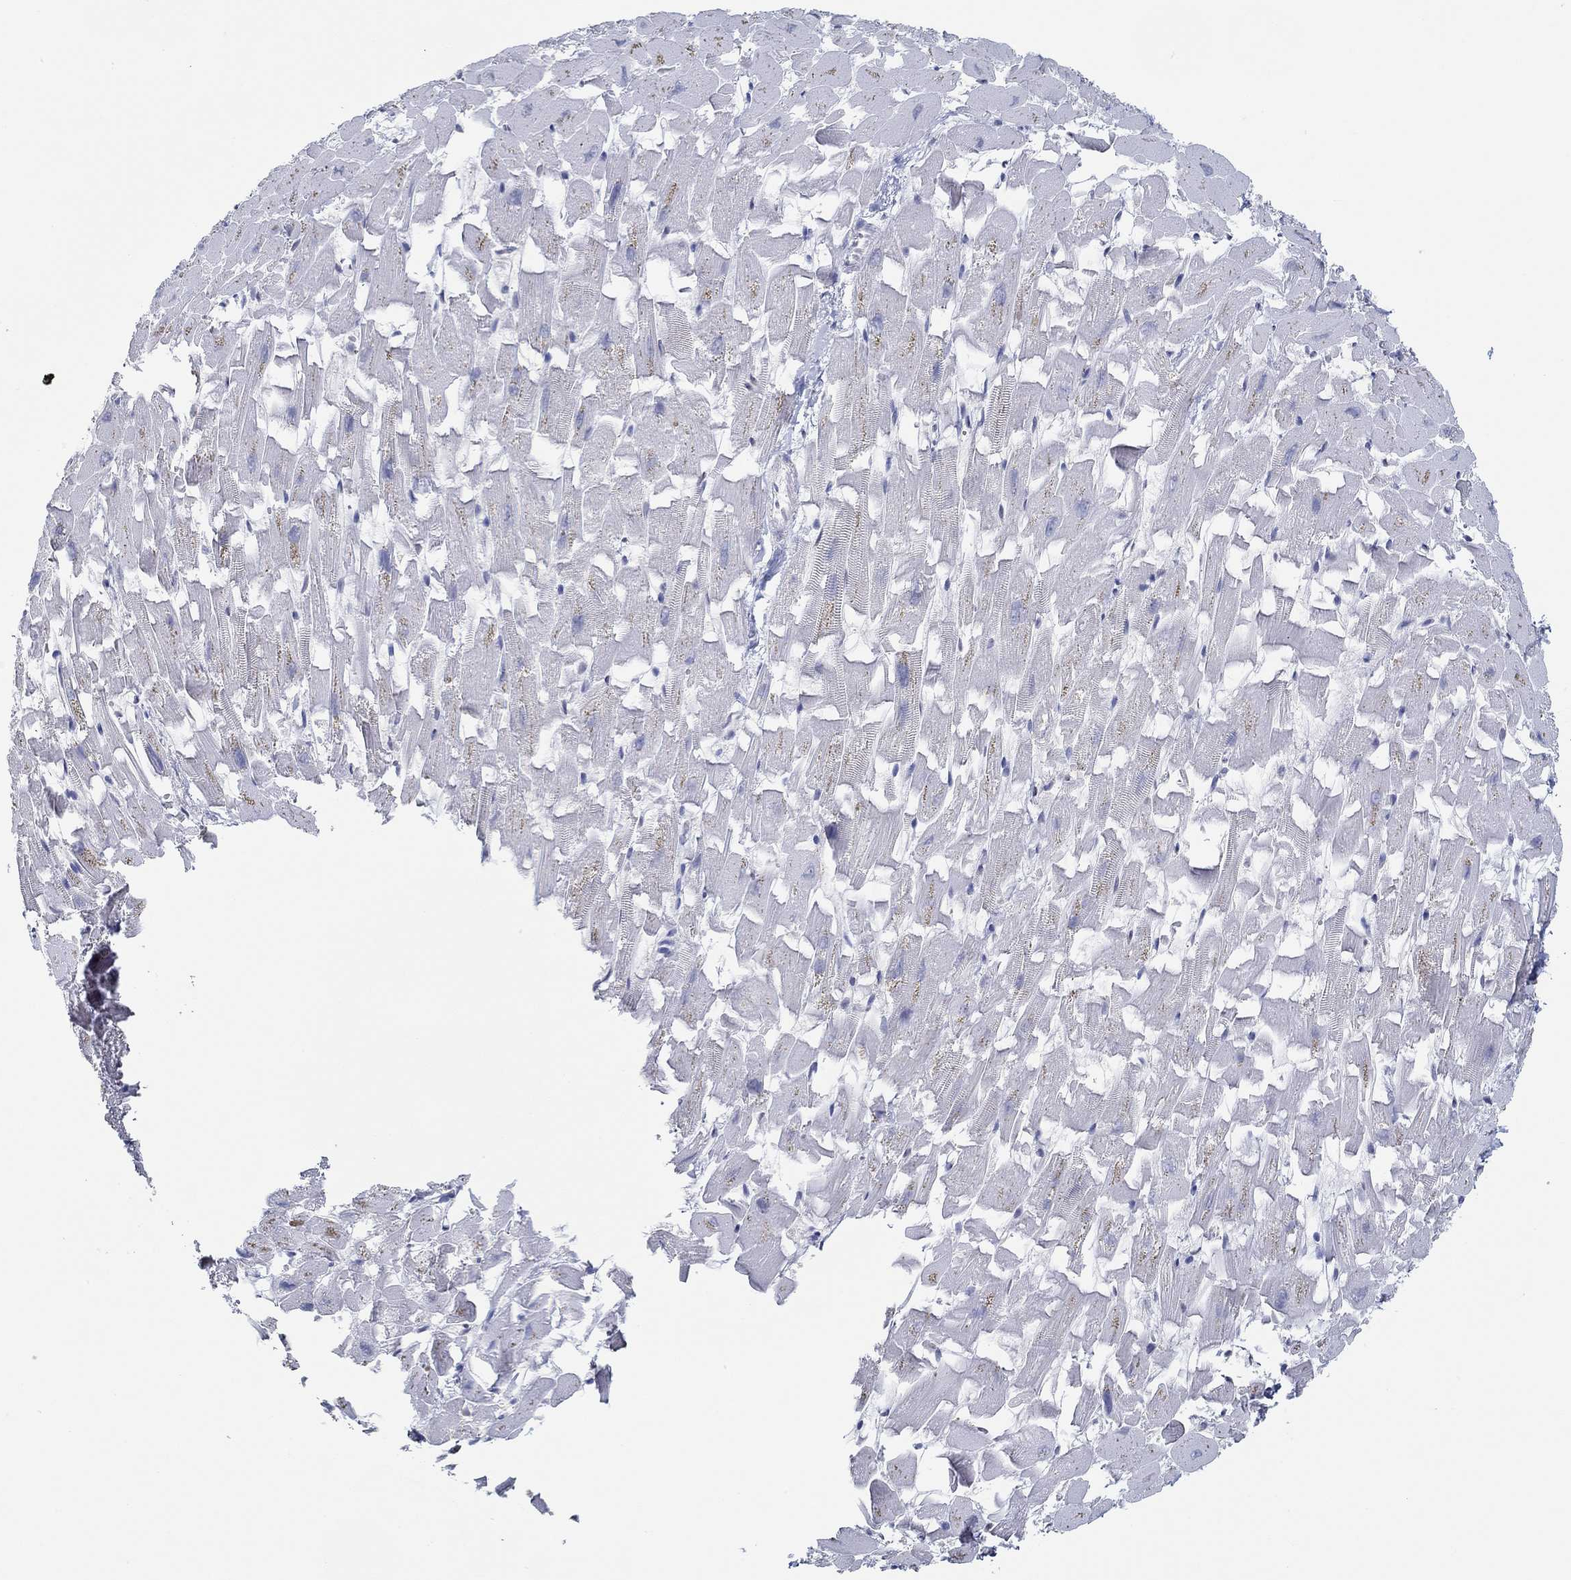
{"staining": {"intensity": "negative", "quantity": "none", "location": "none"}, "tissue": "heart muscle", "cell_type": "Cardiomyocytes", "image_type": "normal", "snomed": [{"axis": "morphology", "description": "Normal tissue, NOS"}, {"axis": "topography", "description": "Heart"}], "caption": "Histopathology image shows no protein expression in cardiomyocytes of normal heart muscle. (IHC, brightfield microscopy, high magnification).", "gene": "GATA2", "patient": {"sex": "female", "age": 64}}